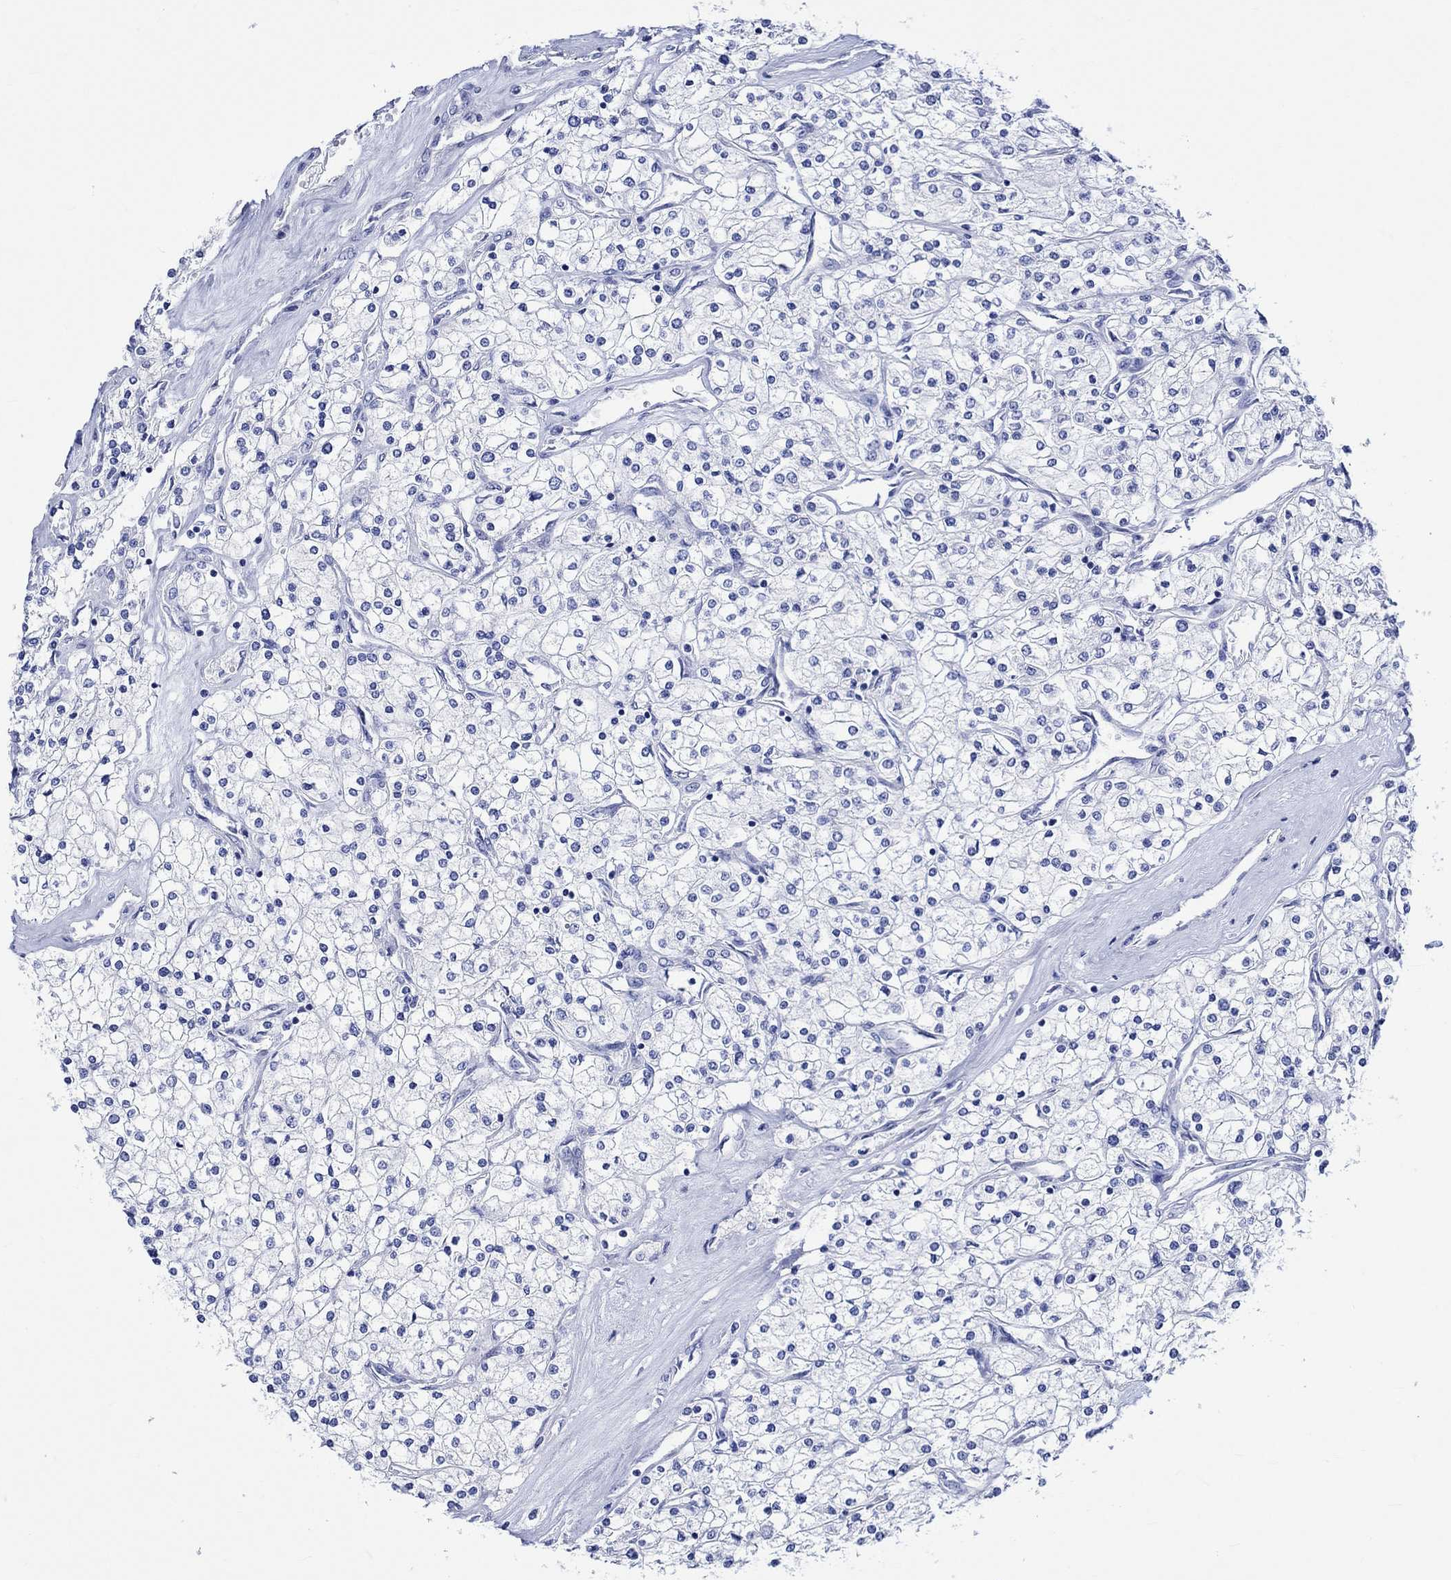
{"staining": {"intensity": "negative", "quantity": "none", "location": "none"}, "tissue": "renal cancer", "cell_type": "Tumor cells", "image_type": "cancer", "snomed": [{"axis": "morphology", "description": "Adenocarcinoma, NOS"}, {"axis": "topography", "description": "Kidney"}], "caption": "Photomicrograph shows no protein positivity in tumor cells of renal cancer (adenocarcinoma) tissue.", "gene": "HARBI1", "patient": {"sex": "male", "age": 80}}